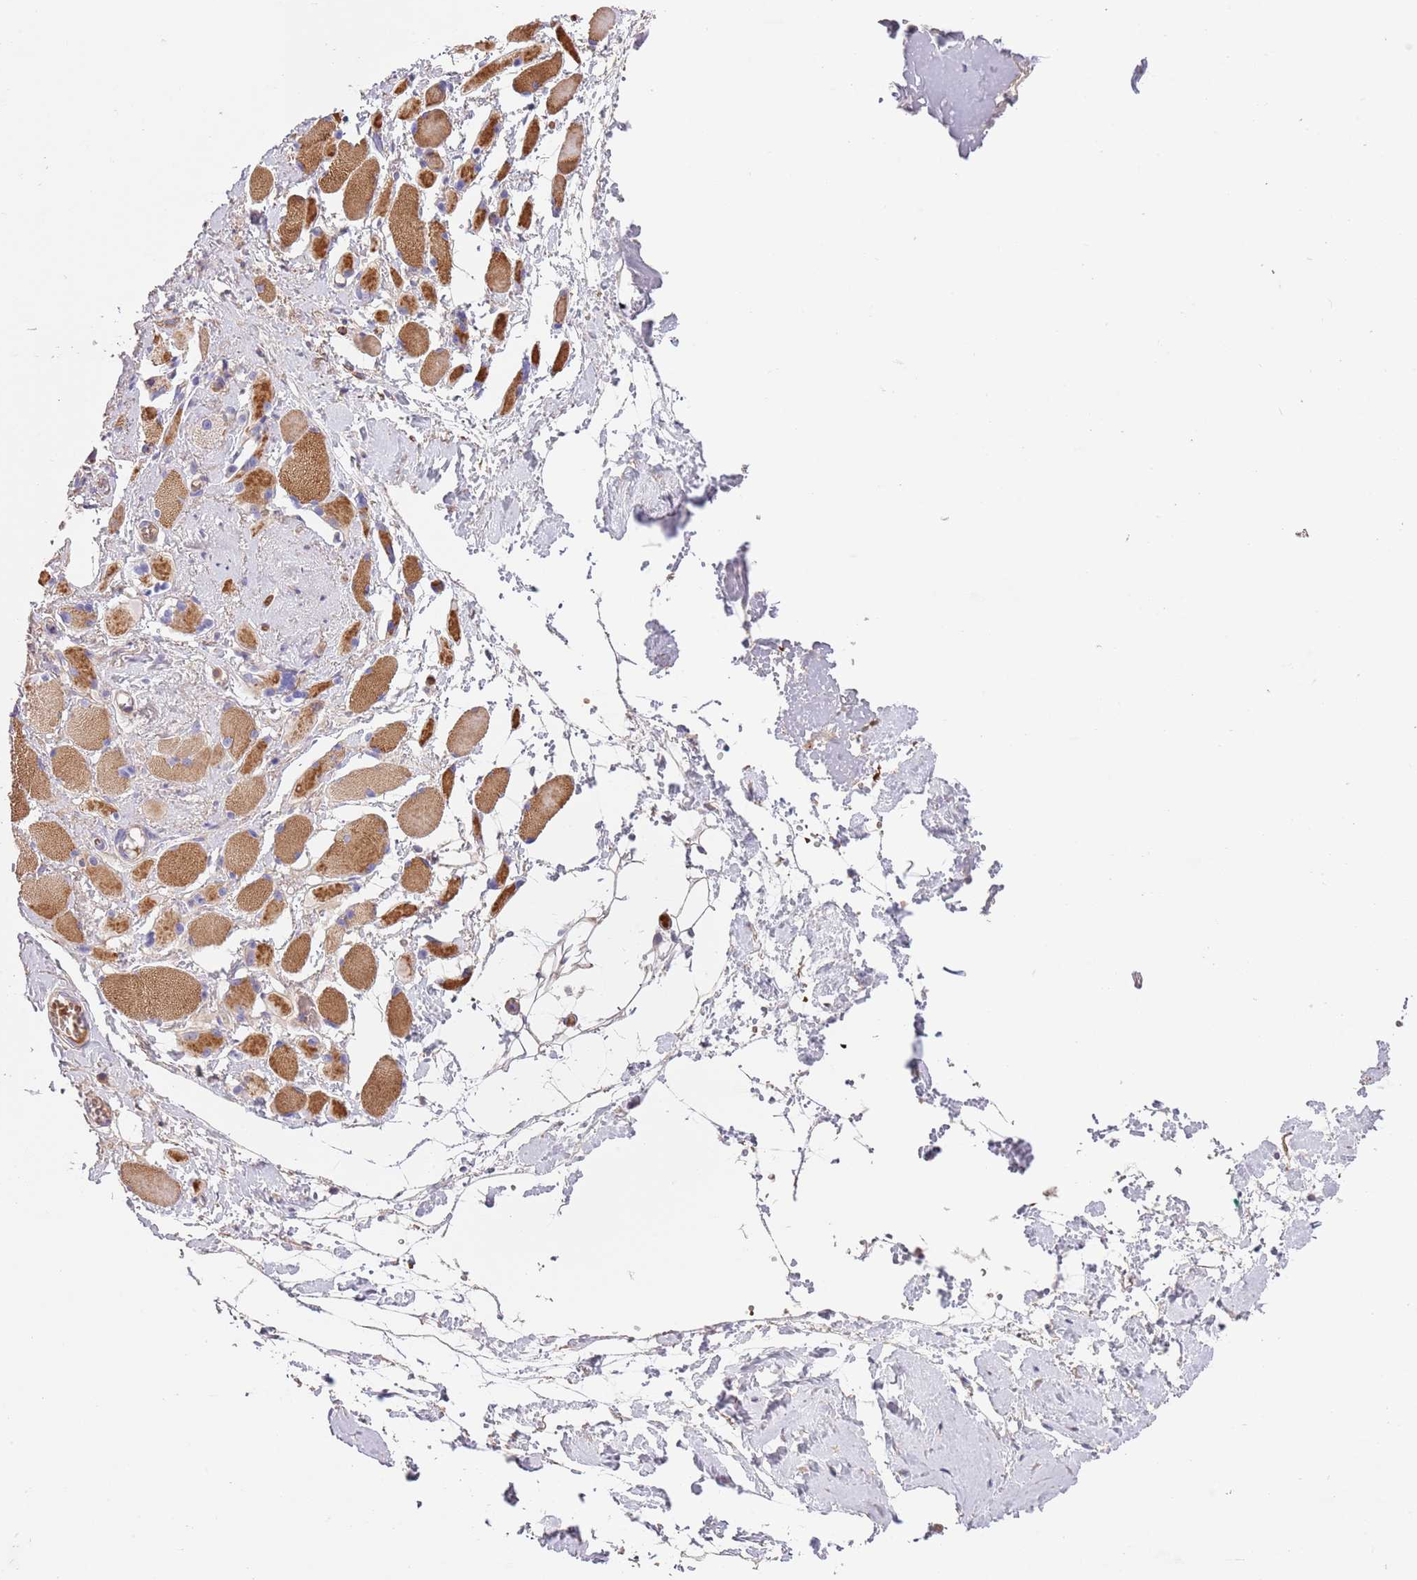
{"staining": {"intensity": "moderate", "quantity": ">75%", "location": "cytoplasmic/membranous"}, "tissue": "skeletal muscle", "cell_type": "Myocytes", "image_type": "normal", "snomed": [{"axis": "morphology", "description": "Normal tissue, NOS"}, {"axis": "morphology", "description": "Basal cell carcinoma"}, {"axis": "topography", "description": "Skeletal muscle"}], "caption": "An image of human skeletal muscle stained for a protein reveals moderate cytoplasmic/membranous brown staining in myocytes. The protein of interest is stained brown, and the nuclei are stained in blue (DAB IHC with brightfield microscopy, high magnification).", "gene": "PIGA", "patient": {"sex": "female", "age": 64}}